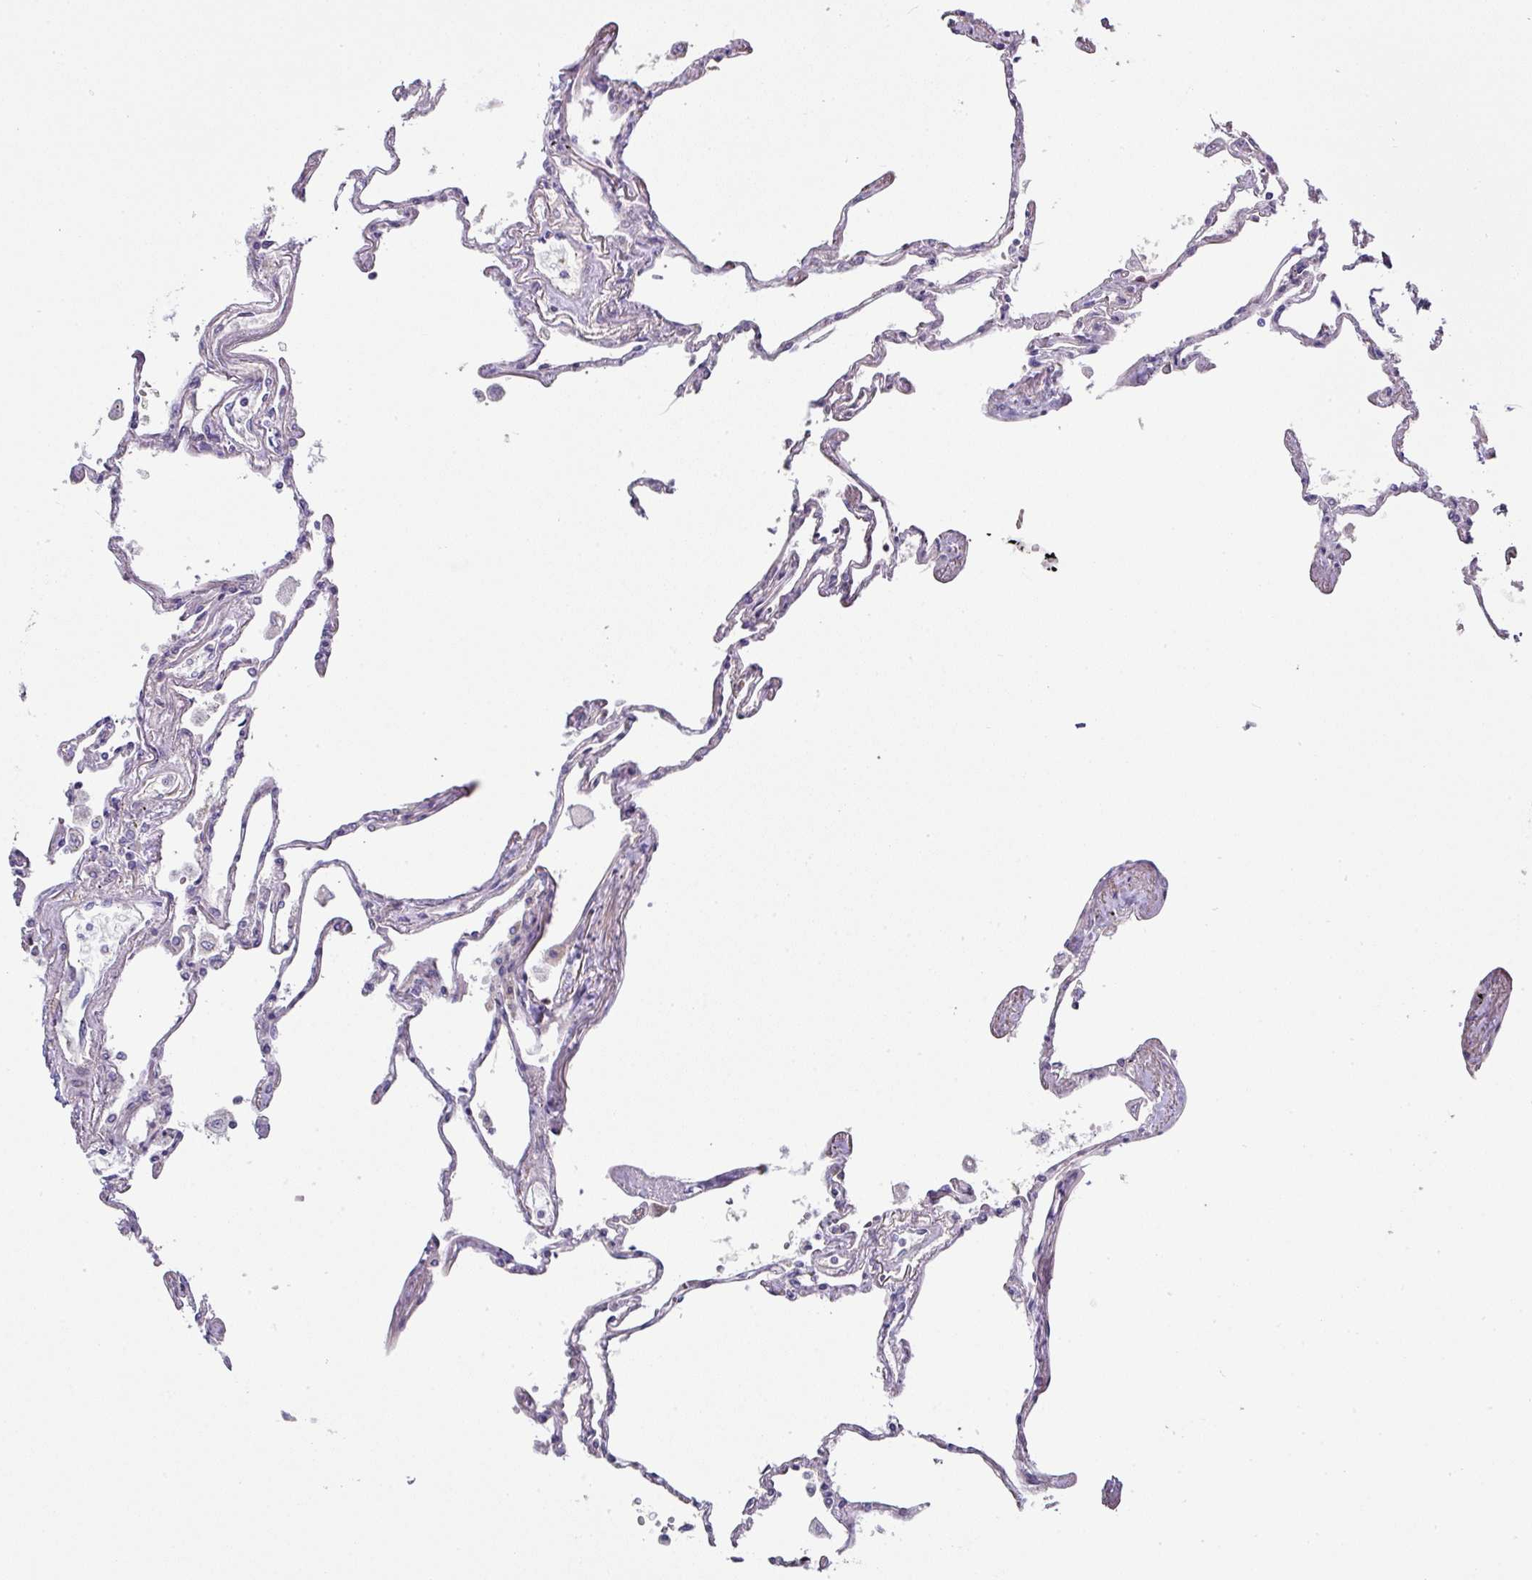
{"staining": {"intensity": "negative", "quantity": "none", "location": "none"}, "tissue": "lung", "cell_type": "Alveolar cells", "image_type": "normal", "snomed": [{"axis": "morphology", "description": "Normal tissue, NOS"}, {"axis": "topography", "description": "Lung"}], "caption": "The immunohistochemistry image has no significant positivity in alveolar cells of lung. (DAB immunohistochemistry (IHC) visualized using brightfield microscopy, high magnification).", "gene": "STK35", "patient": {"sex": "female", "age": 67}}